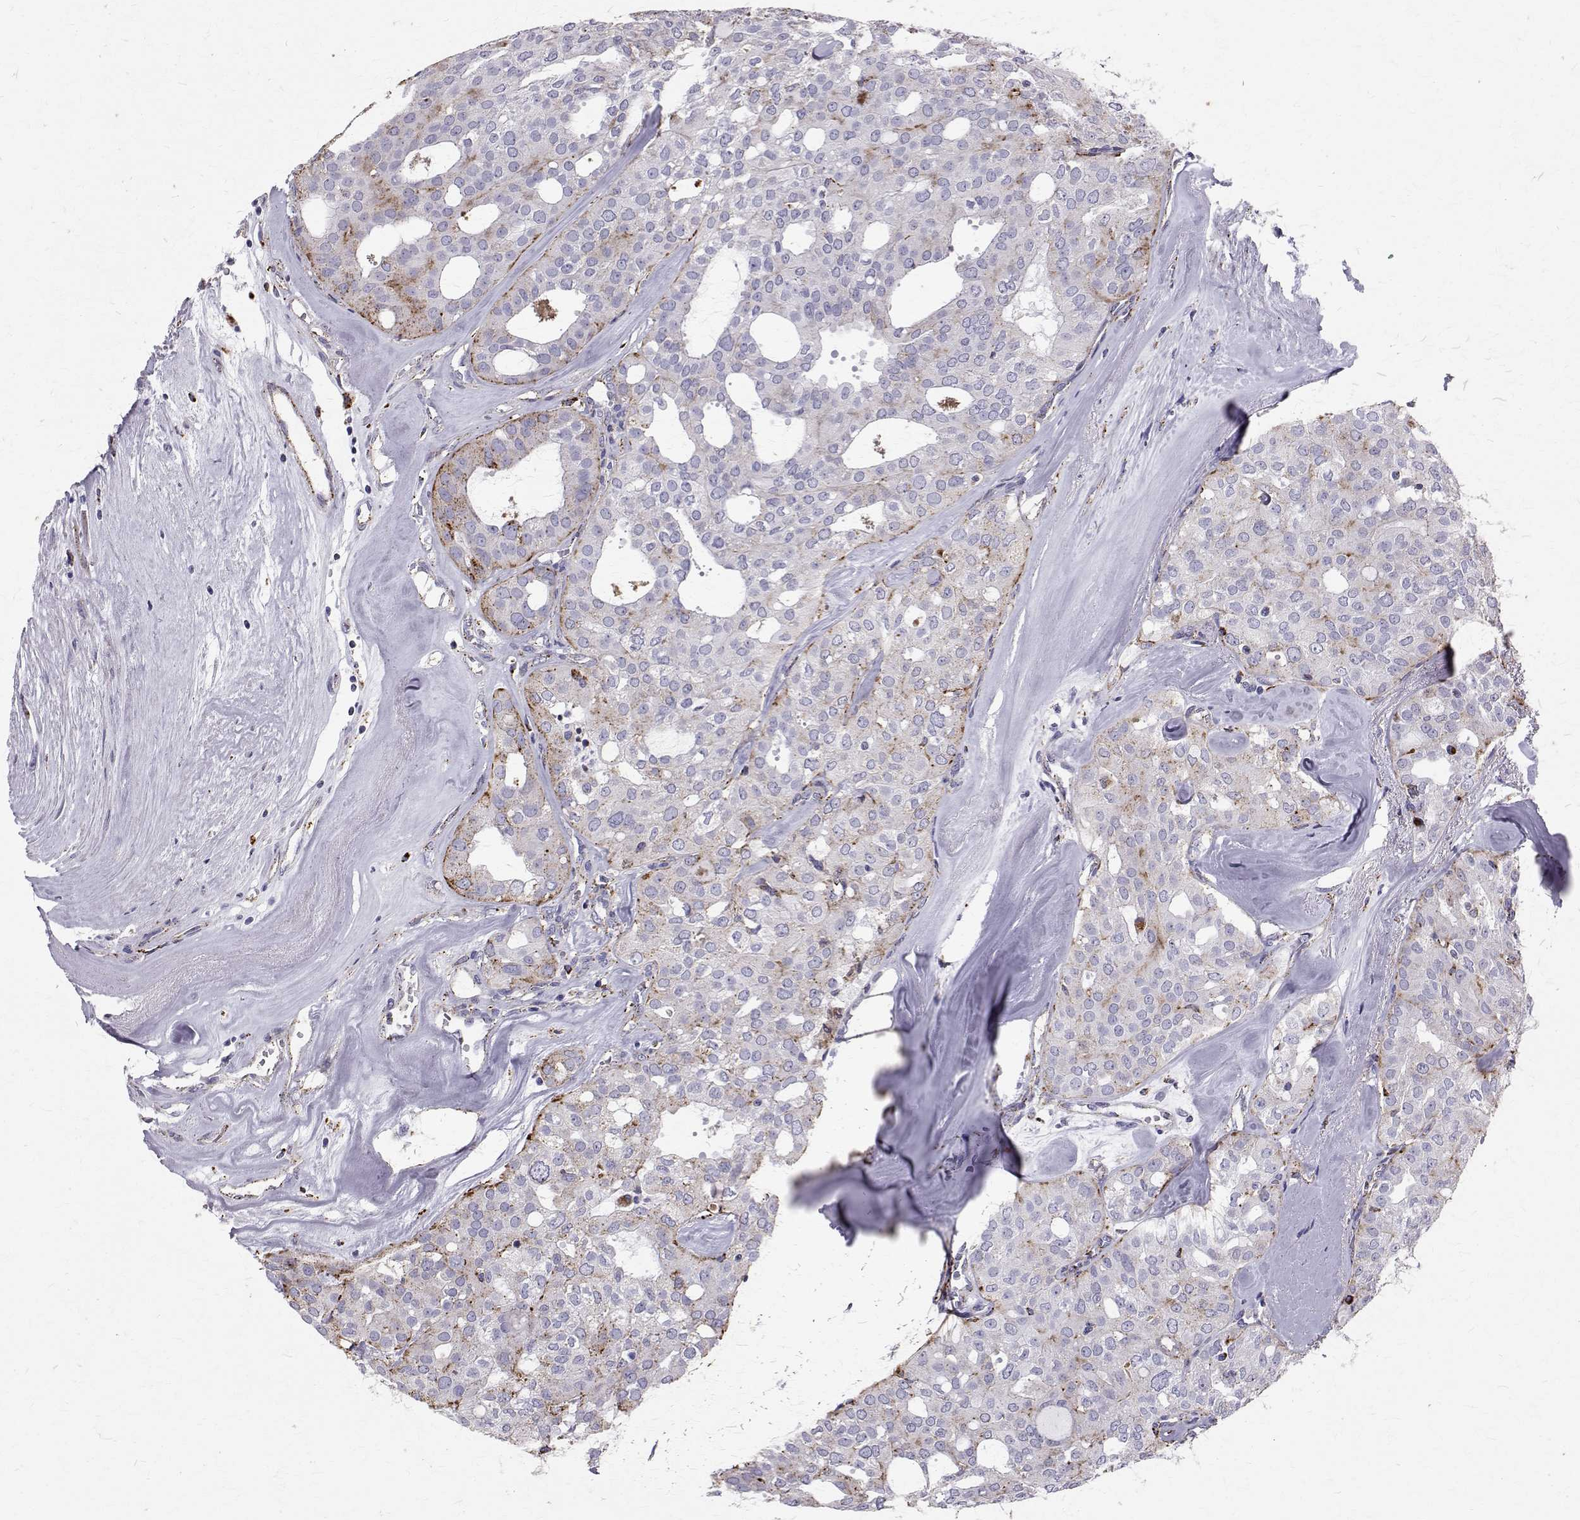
{"staining": {"intensity": "moderate", "quantity": "<25%", "location": "cytoplasmic/membranous"}, "tissue": "thyroid cancer", "cell_type": "Tumor cells", "image_type": "cancer", "snomed": [{"axis": "morphology", "description": "Follicular adenoma carcinoma, NOS"}, {"axis": "topography", "description": "Thyroid gland"}], "caption": "Protein staining reveals moderate cytoplasmic/membranous positivity in approximately <25% of tumor cells in thyroid cancer. Ihc stains the protein in brown and the nuclei are stained blue.", "gene": "TPP1", "patient": {"sex": "male", "age": 75}}